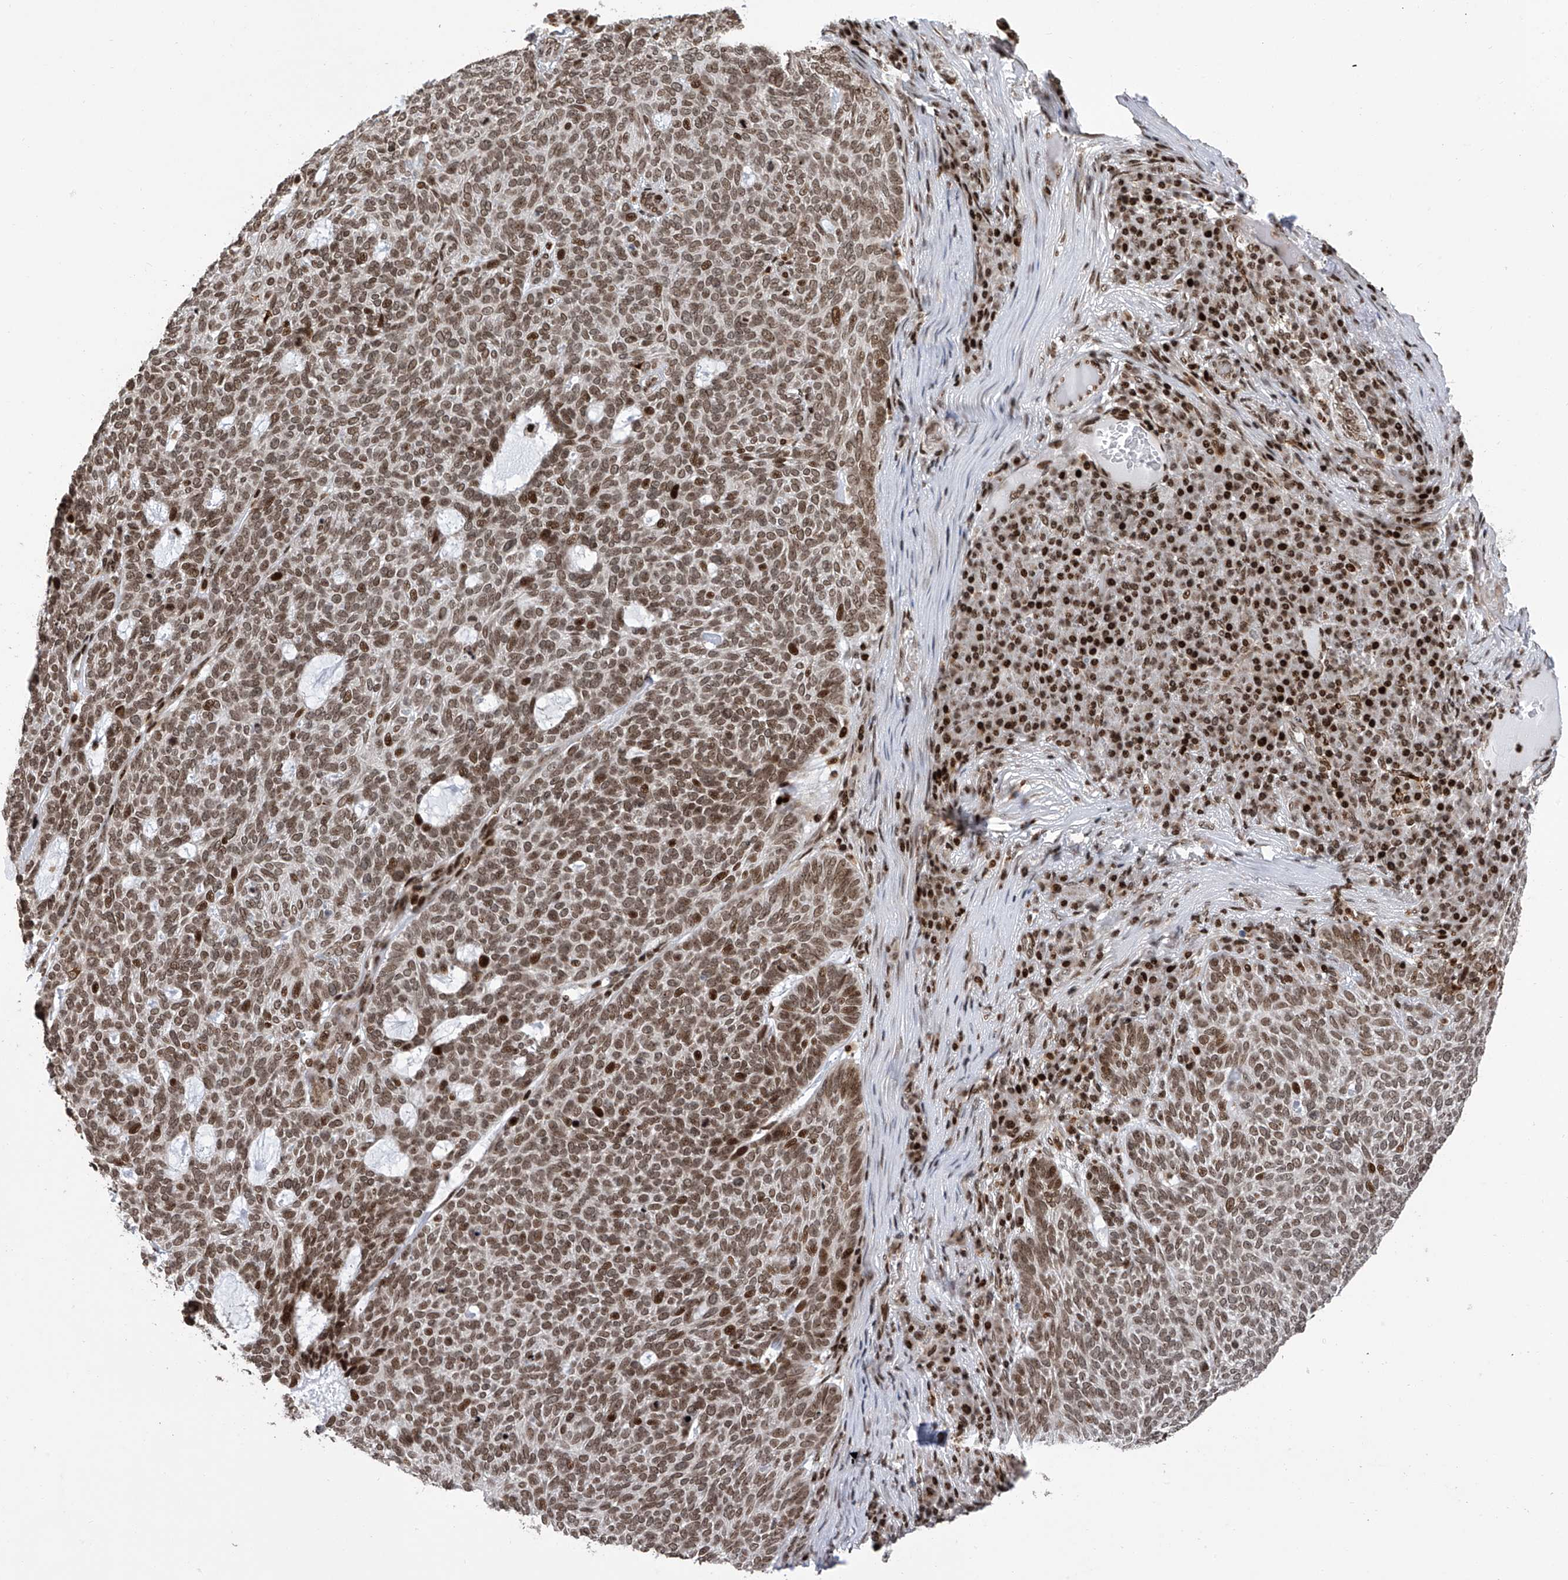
{"staining": {"intensity": "moderate", "quantity": ">75%", "location": "nuclear"}, "tissue": "skin cancer", "cell_type": "Tumor cells", "image_type": "cancer", "snomed": [{"axis": "morphology", "description": "Squamous cell carcinoma, NOS"}, {"axis": "topography", "description": "Skin"}], "caption": "The photomicrograph shows a brown stain indicating the presence of a protein in the nuclear of tumor cells in skin squamous cell carcinoma.", "gene": "PAK1IP1", "patient": {"sex": "female", "age": 90}}